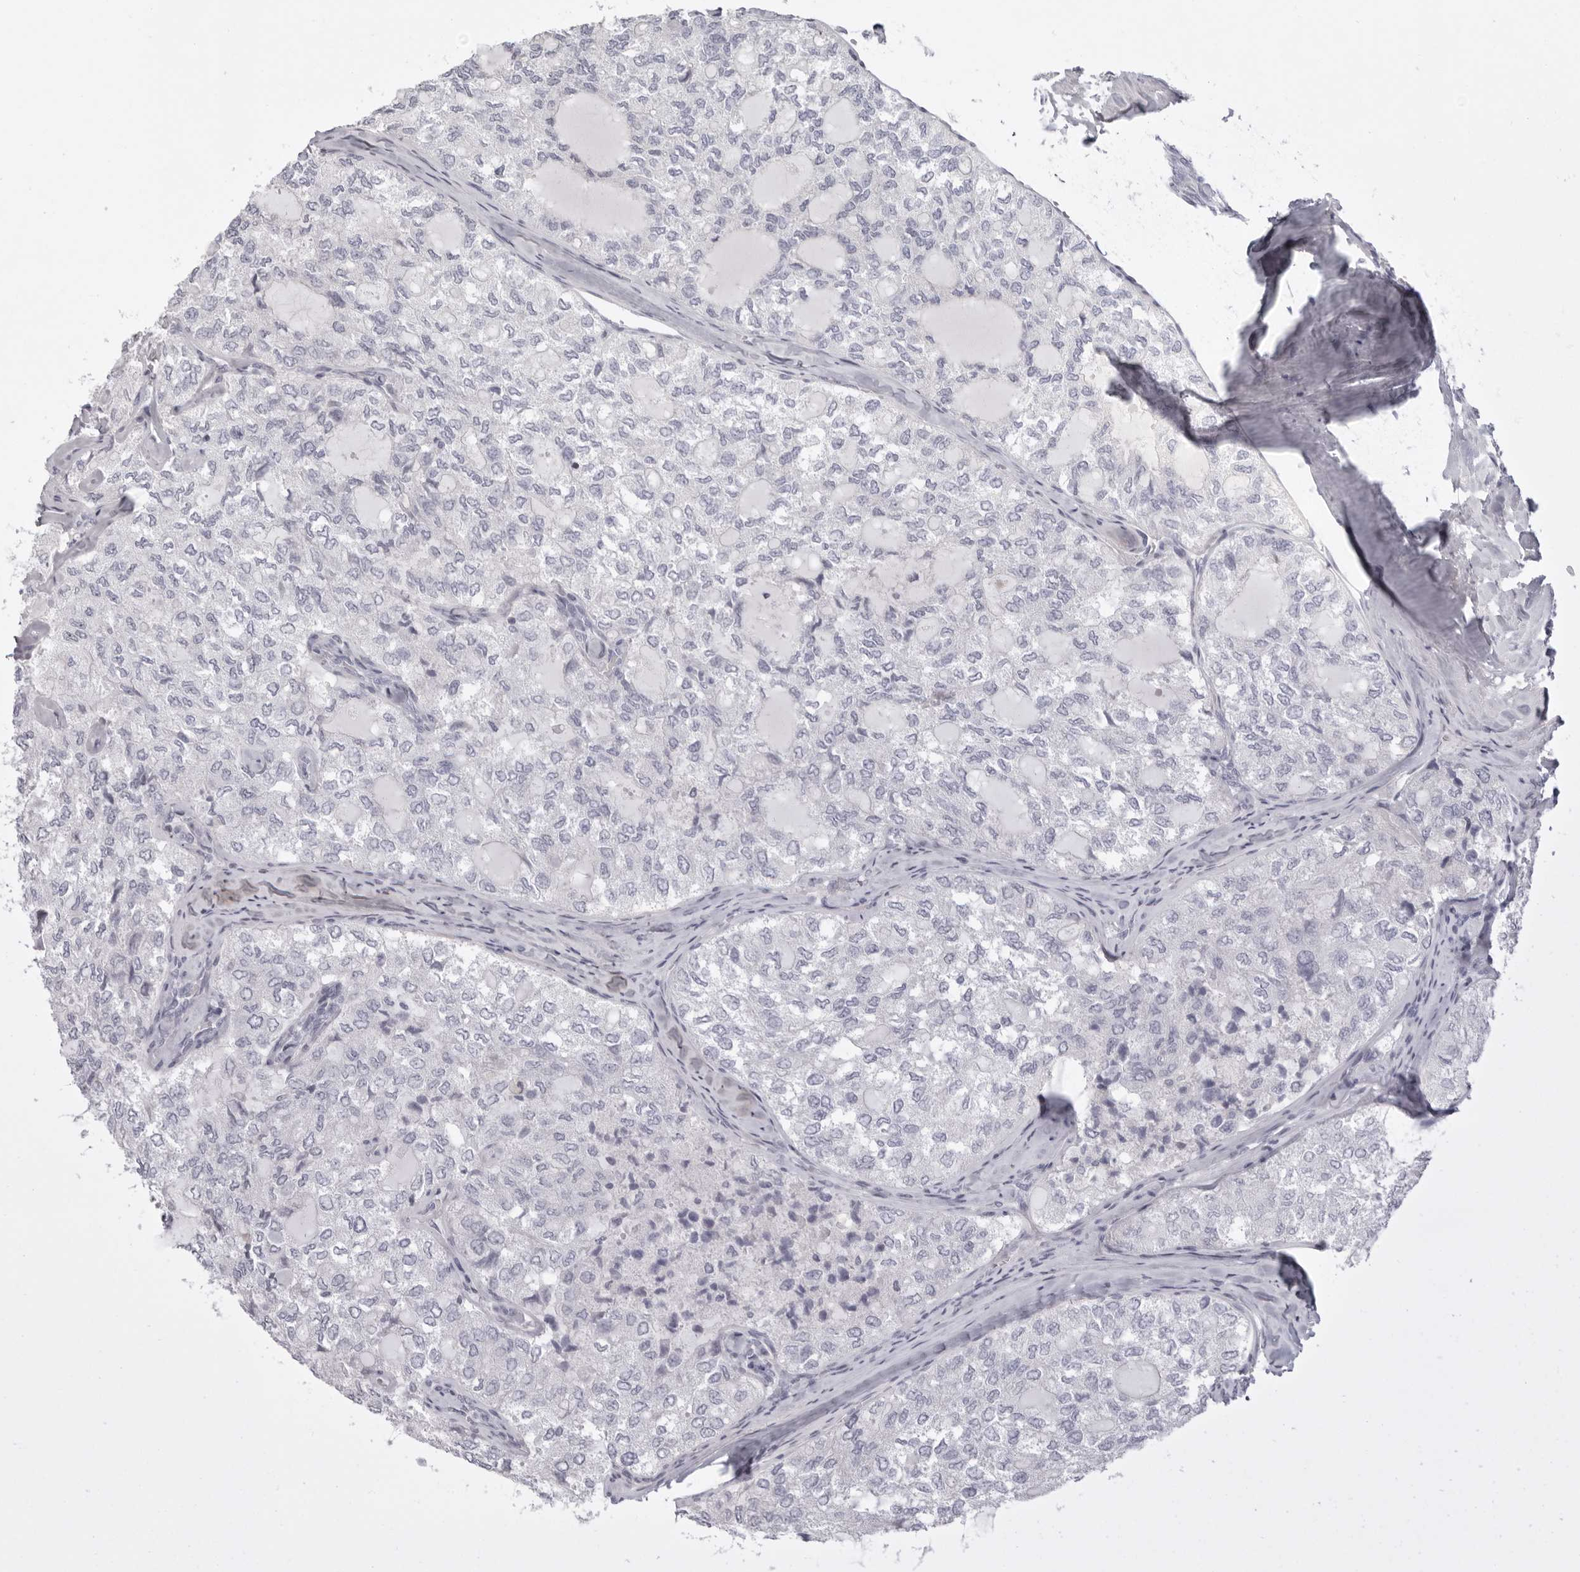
{"staining": {"intensity": "negative", "quantity": "none", "location": "none"}, "tissue": "thyroid cancer", "cell_type": "Tumor cells", "image_type": "cancer", "snomed": [{"axis": "morphology", "description": "Follicular adenoma carcinoma, NOS"}, {"axis": "topography", "description": "Thyroid gland"}], "caption": "Follicular adenoma carcinoma (thyroid) was stained to show a protein in brown. There is no significant positivity in tumor cells.", "gene": "RXFP1", "patient": {"sex": "male", "age": 75}}